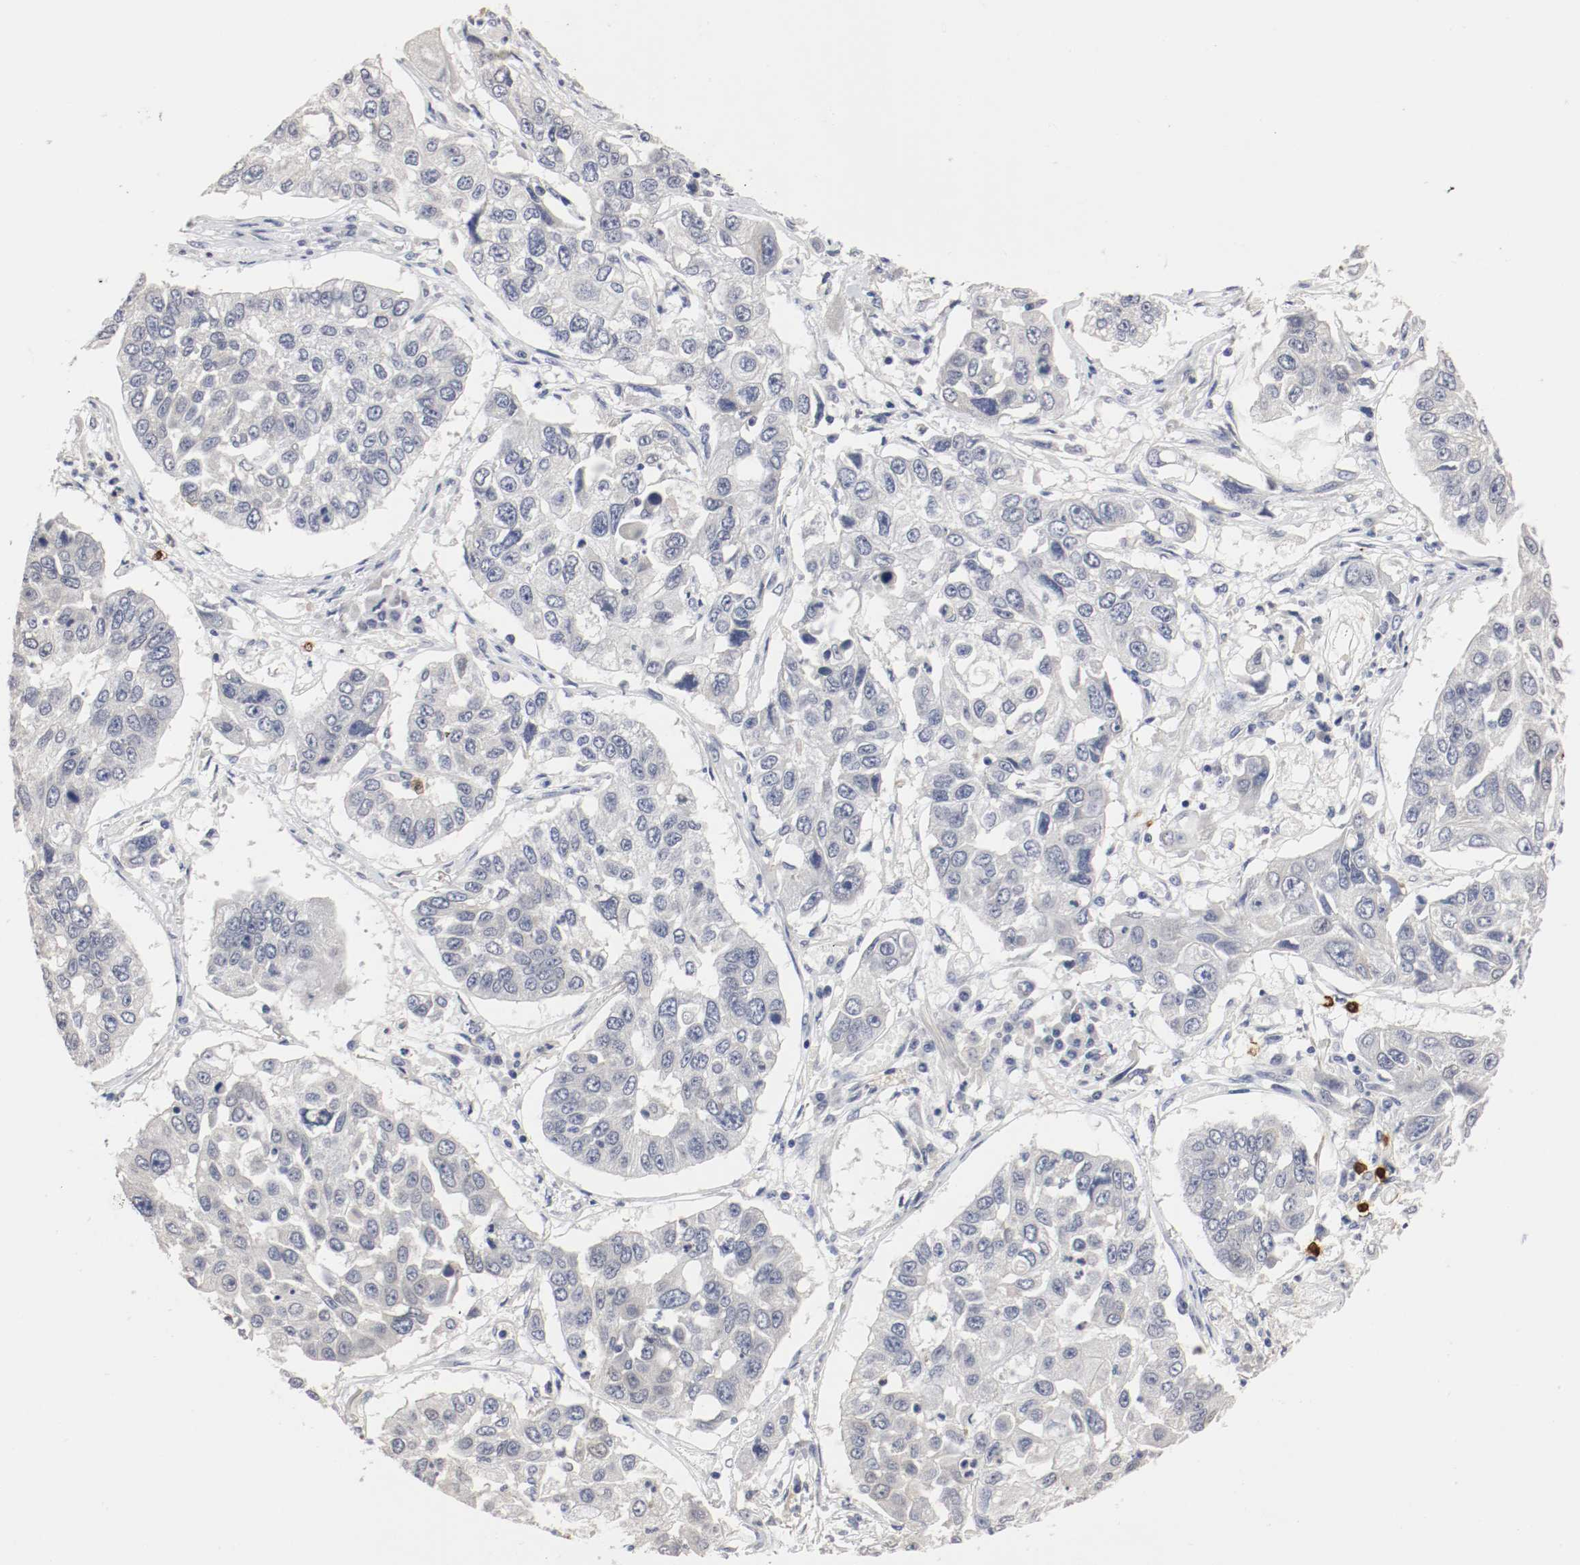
{"staining": {"intensity": "negative", "quantity": "none", "location": "none"}, "tissue": "lung cancer", "cell_type": "Tumor cells", "image_type": "cancer", "snomed": [{"axis": "morphology", "description": "Squamous cell carcinoma, NOS"}, {"axis": "topography", "description": "Lung"}], "caption": "Lung cancer (squamous cell carcinoma) was stained to show a protein in brown. There is no significant positivity in tumor cells.", "gene": "CEBPE", "patient": {"sex": "male", "age": 71}}